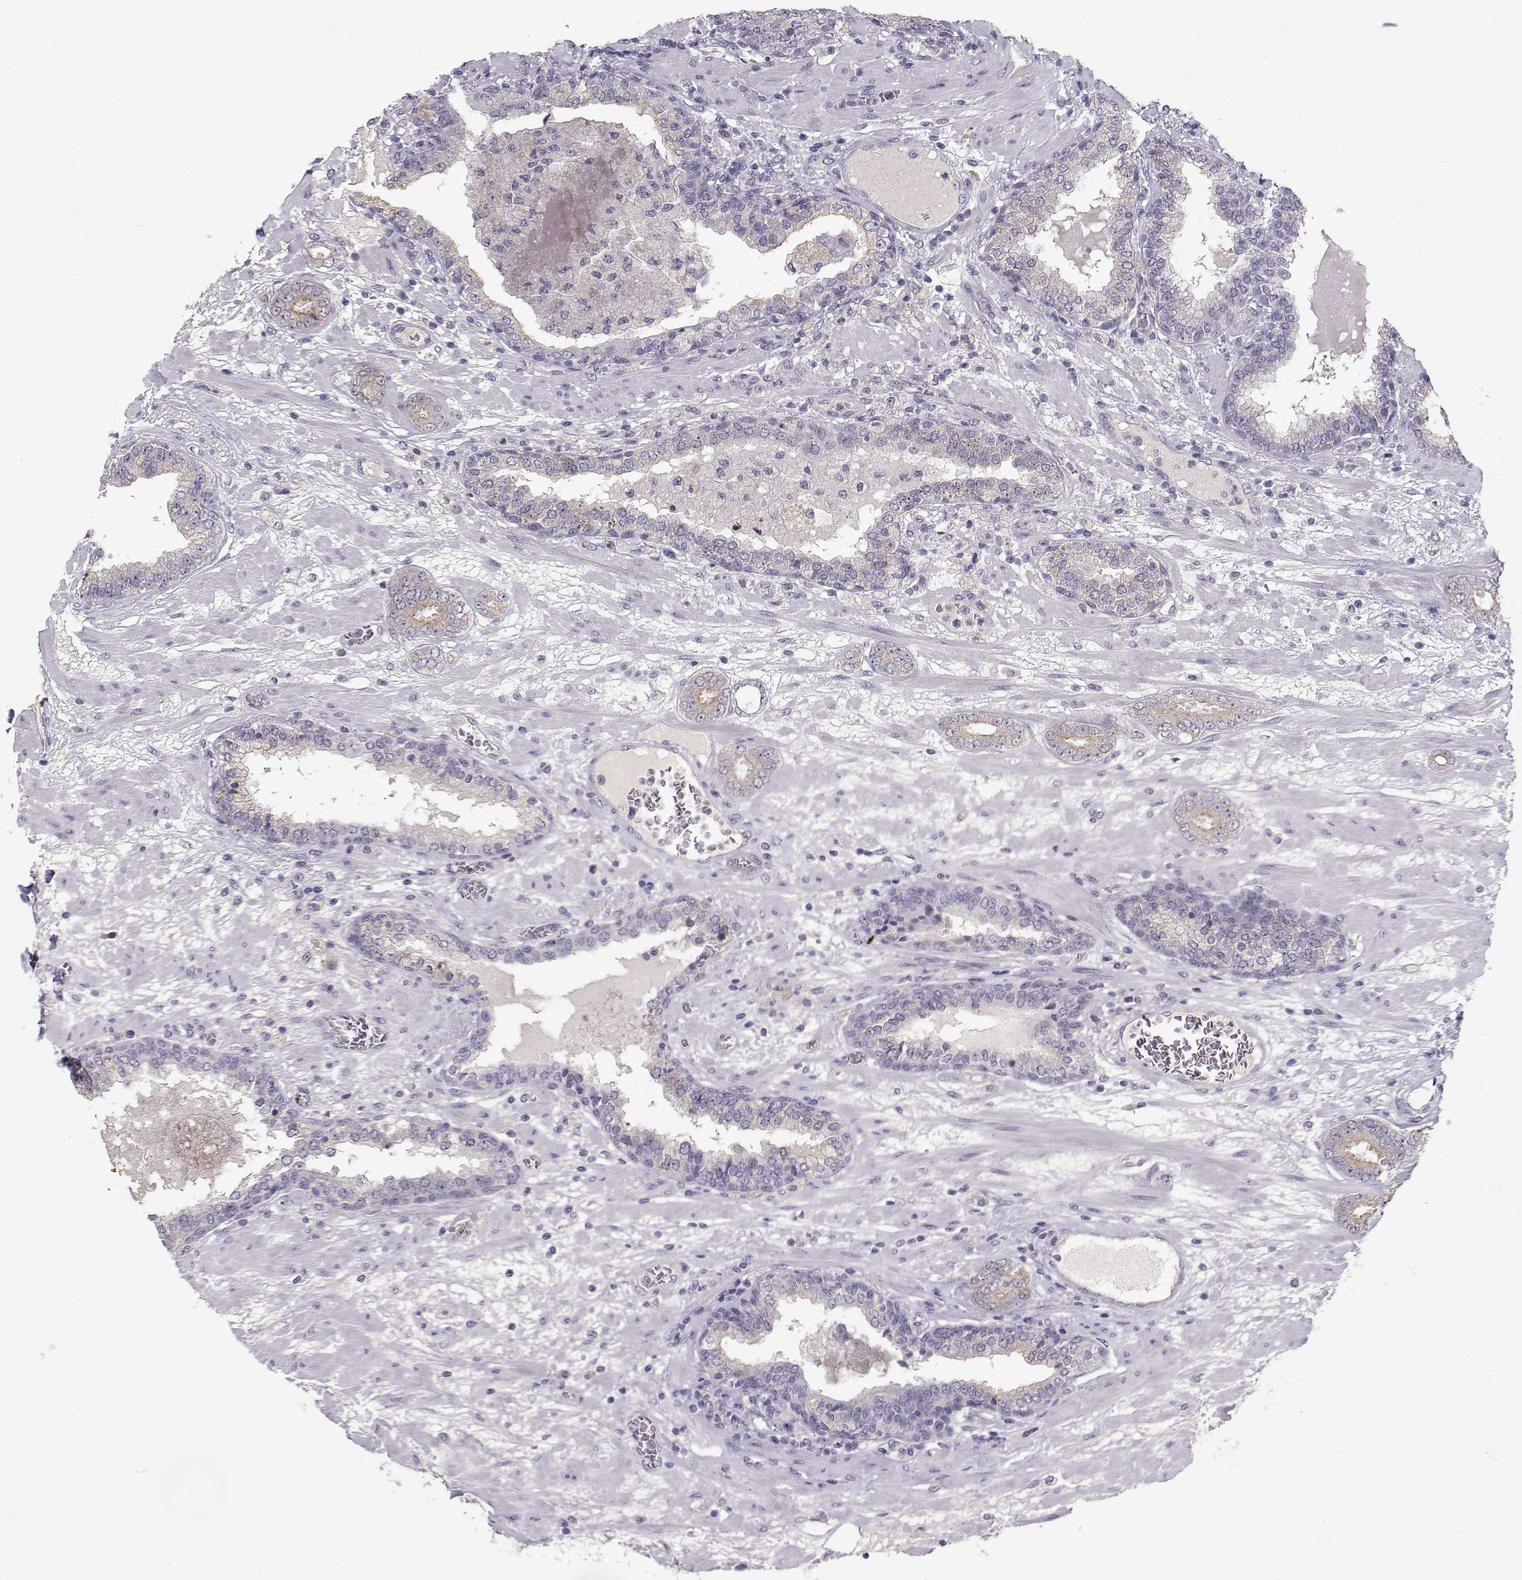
{"staining": {"intensity": "weak", "quantity": ">75%", "location": "cytoplasmic/membranous"}, "tissue": "prostate cancer", "cell_type": "Tumor cells", "image_type": "cancer", "snomed": [{"axis": "morphology", "description": "Adenocarcinoma, Low grade"}, {"axis": "topography", "description": "Prostate"}], "caption": "High-magnification brightfield microscopy of adenocarcinoma (low-grade) (prostate) stained with DAB (brown) and counterstained with hematoxylin (blue). tumor cells exhibit weak cytoplasmic/membranous positivity is seen in about>75% of cells.", "gene": "TMEM145", "patient": {"sex": "male", "age": 60}}